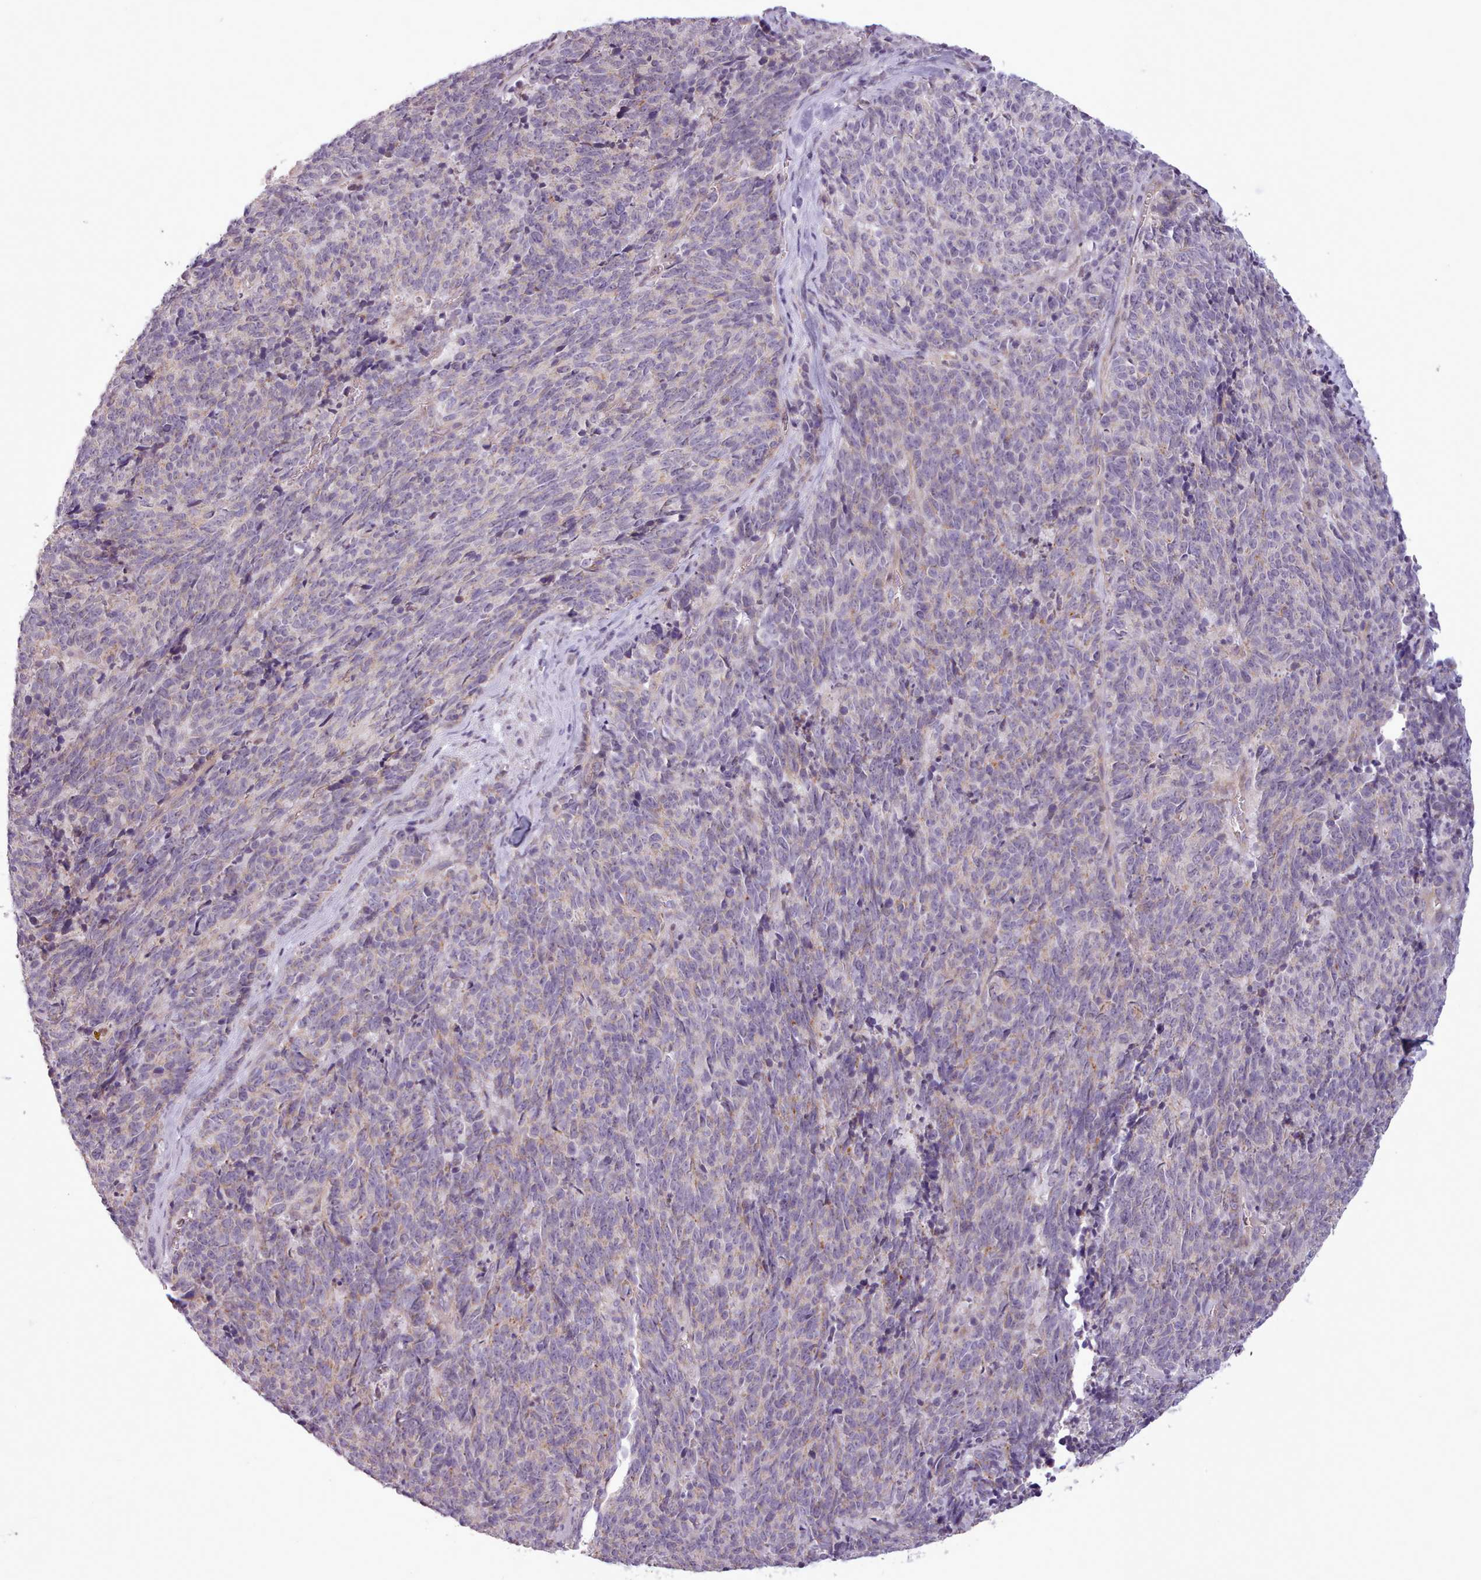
{"staining": {"intensity": "moderate", "quantity": "<25%", "location": "cytoplasmic/membranous"}, "tissue": "cervical cancer", "cell_type": "Tumor cells", "image_type": "cancer", "snomed": [{"axis": "morphology", "description": "Squamous cell carcinoma, NOS"}, {"axis": "topography", "description": "Cervix"}], "caption": "Protein expression analysis of human cervical squamous cell carcinoma reveals moderate cytoplasmic/membranous expression in about <25% of tumor cells.", "gene": "SLURP1", "patient": {"sex": "female", "age": 29}}